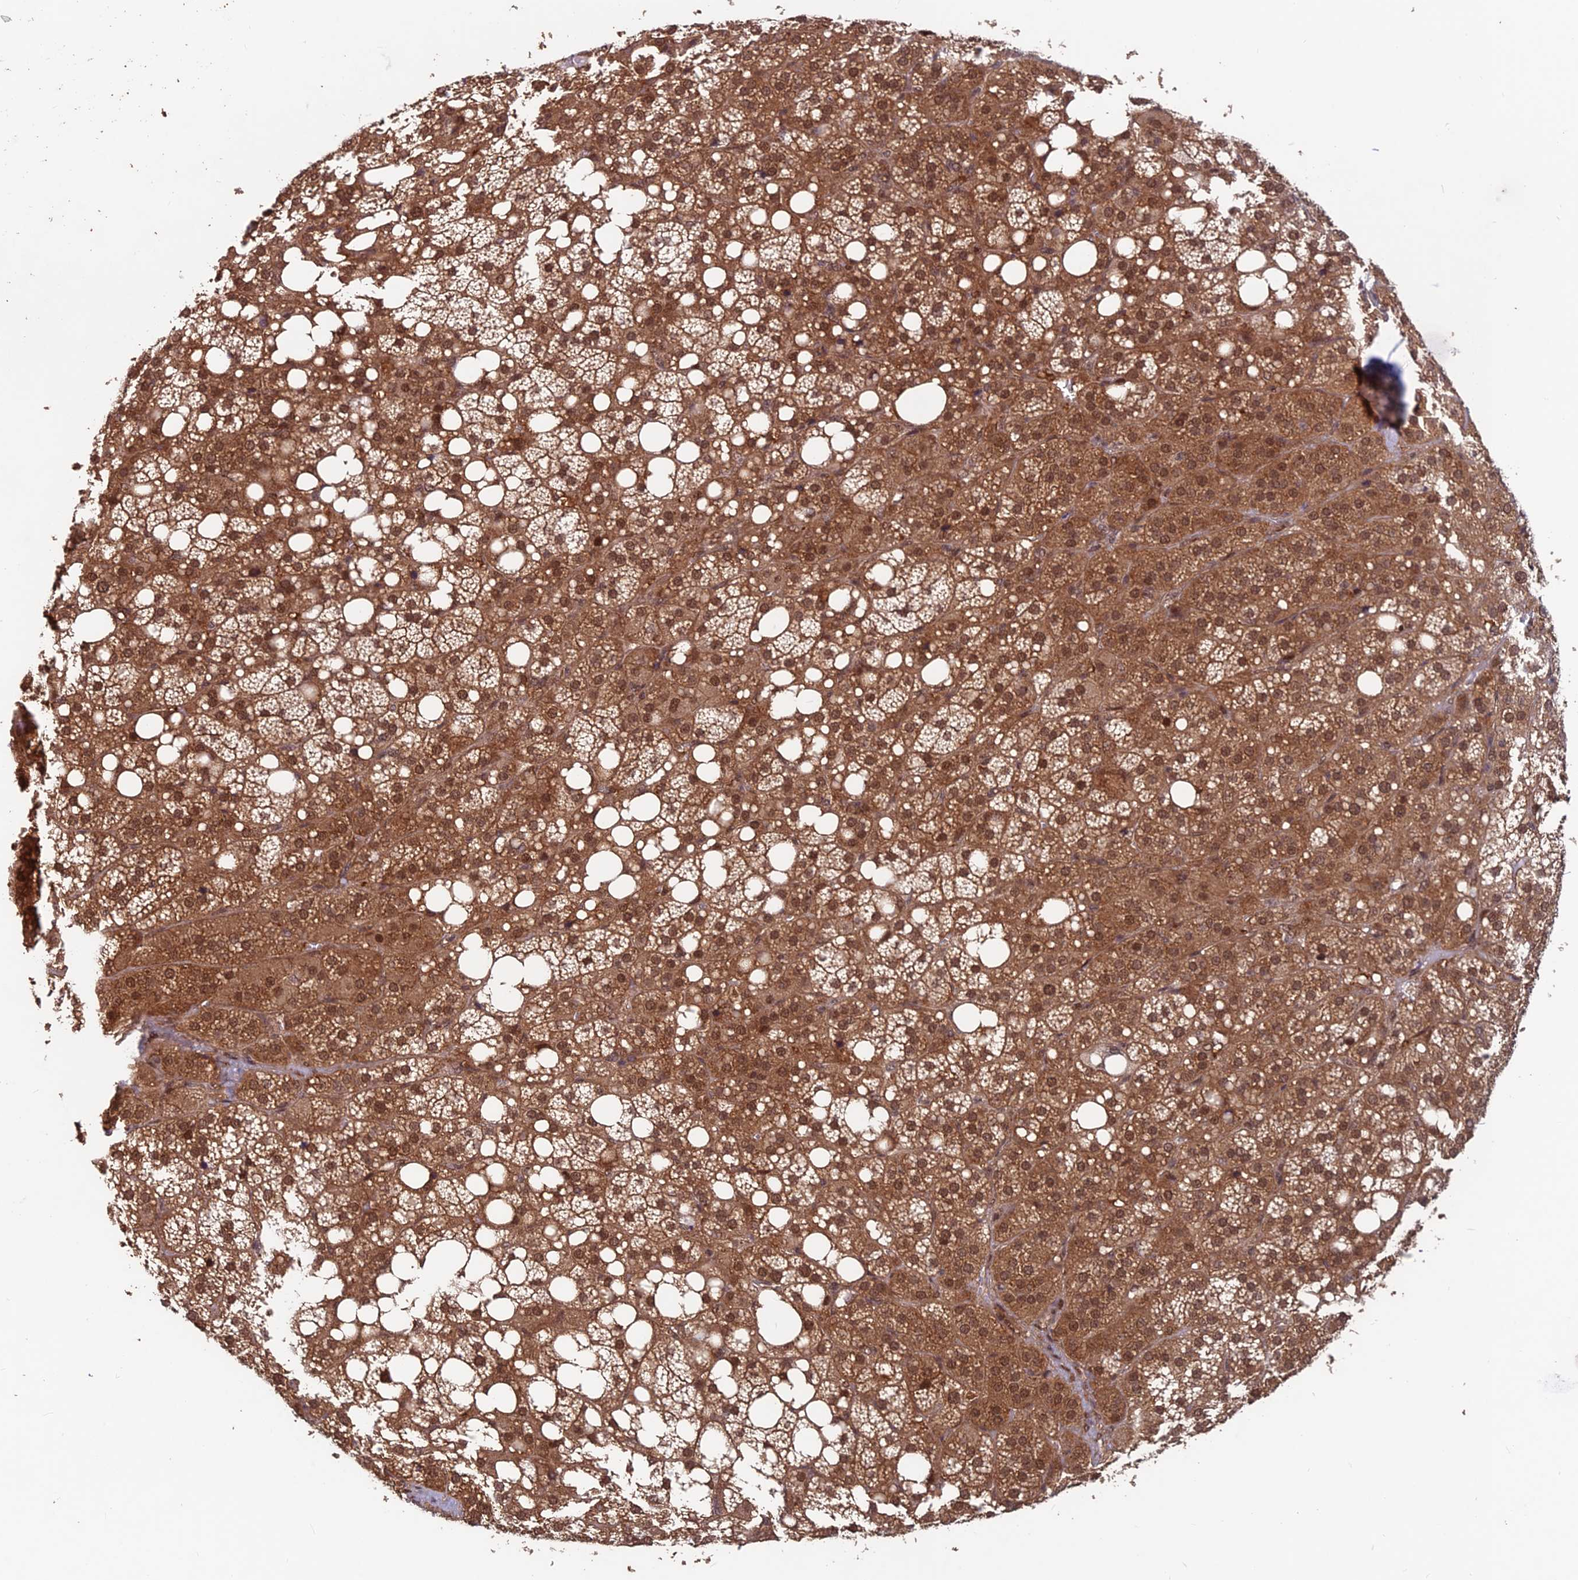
{"staining": {"intensity": "strong", "quantity": ">75%", "location": "cytoplasmic/membranous,nuclear"}, "tissue": "adrenal gland", "cell_type": "Glandular cells", "image_type": "normal", "snomed": [{"axis": "morphology", "description": "Normal tissue, NOS"}, {"axis": "topography", "description": "Adrenal gland"}], "caption": "Protein expression analysis of benign human adrenal gland reveals strong cytoplasmic/membranous,nuclear staining in approximately >75% of glandular cells. Ihc stains the protein in brown and the nuclei are stained blue.", "gene": "FAM53C", "patient": {"sex": "female", "age": 59}}